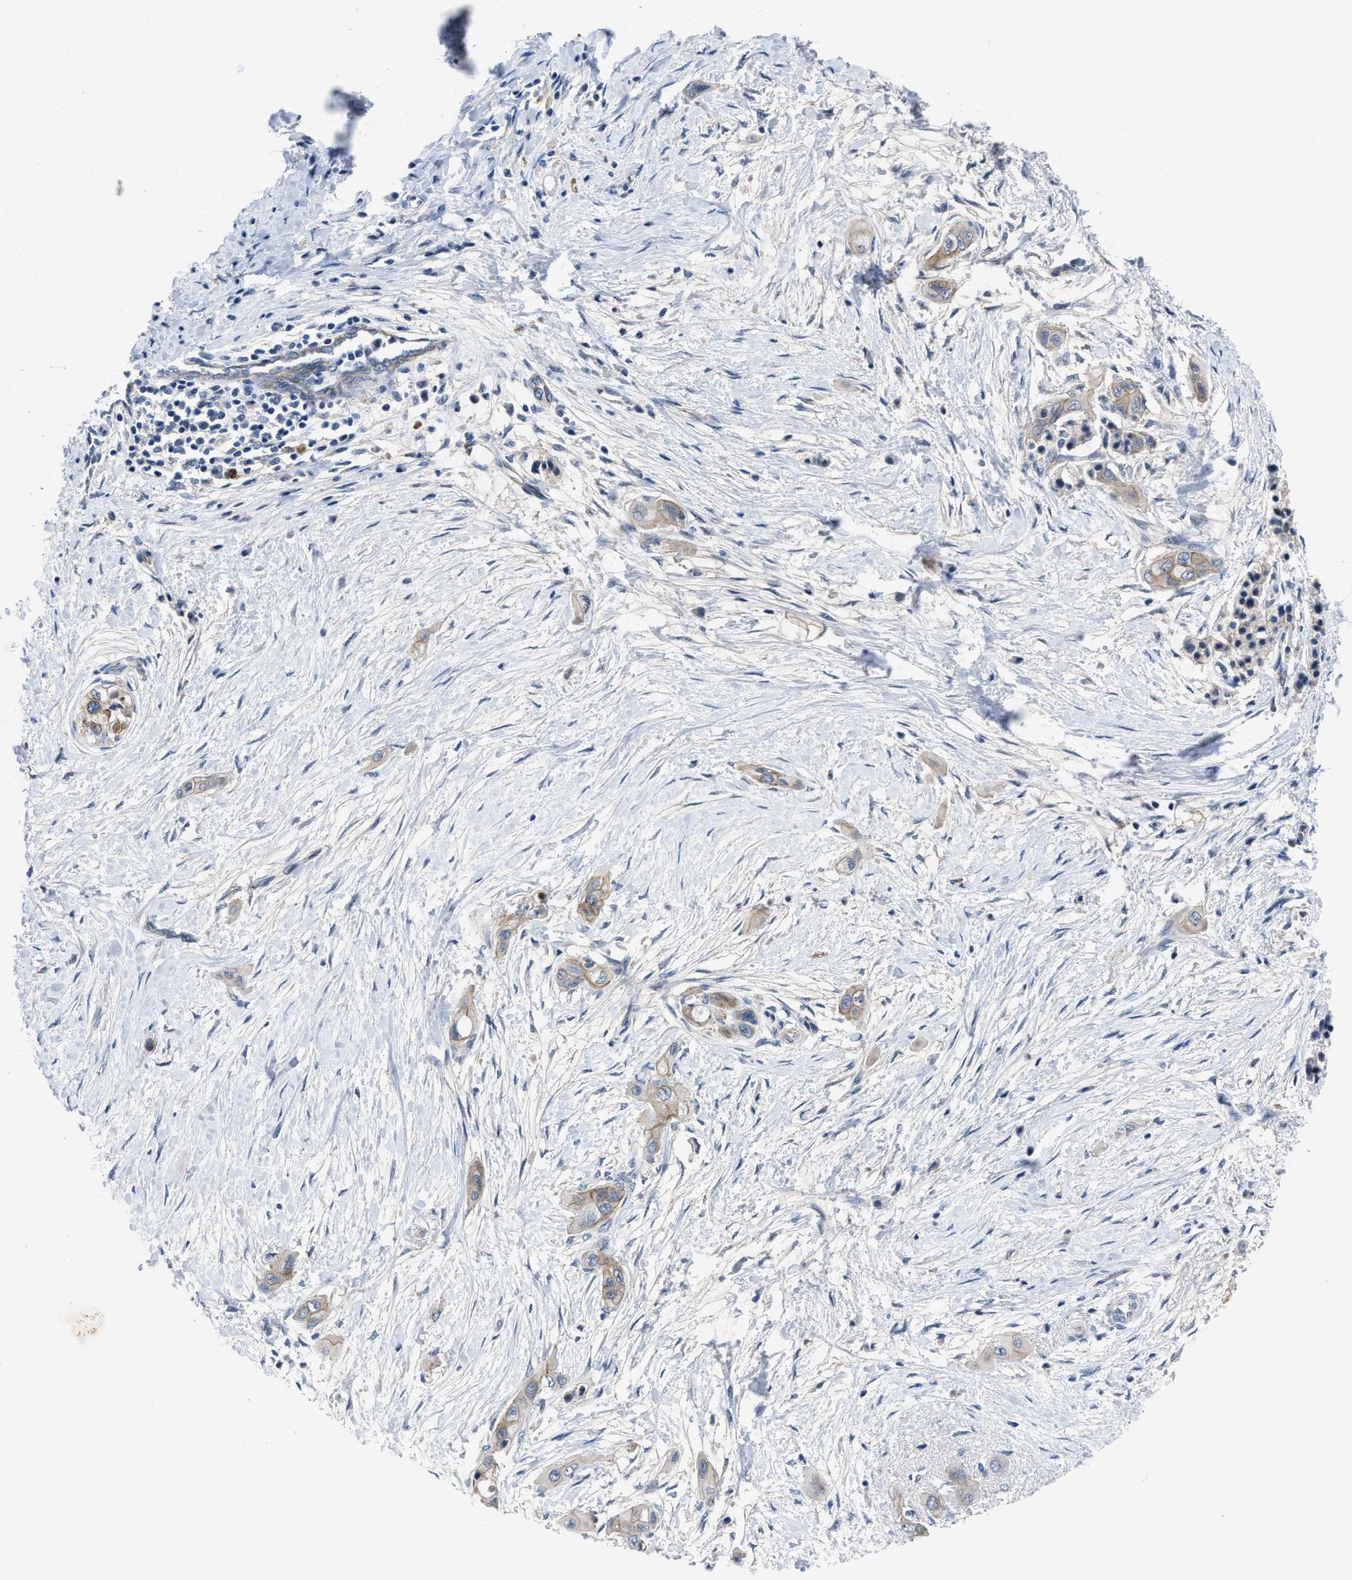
{"staining": {"intensity": "weak", "quantity": ">75%", "location": "cytoplasmic/membranous"}, "tissue": "pancreatic cancer", "cell_type": "Tumor cells", "image_type": "cancer", "snomed": [{"axis": "morphology", "description": "Adenocarcinoma, NOS"}, {"axis": "topography", "description": "Pancreas"}], "caption": "High-magnification brightfield microscopy of pancreatic adenocarcinoma stained with DAB (3,3'-diaminobenzidine) (brown) and counterstained with hematoxylin (blue). tumor cells exhibit weak cytoplasmic/membranous staining is identified in about>75% of cells.", "gene": "GHITM", "patient": {"sex": "male", "age": 59}}